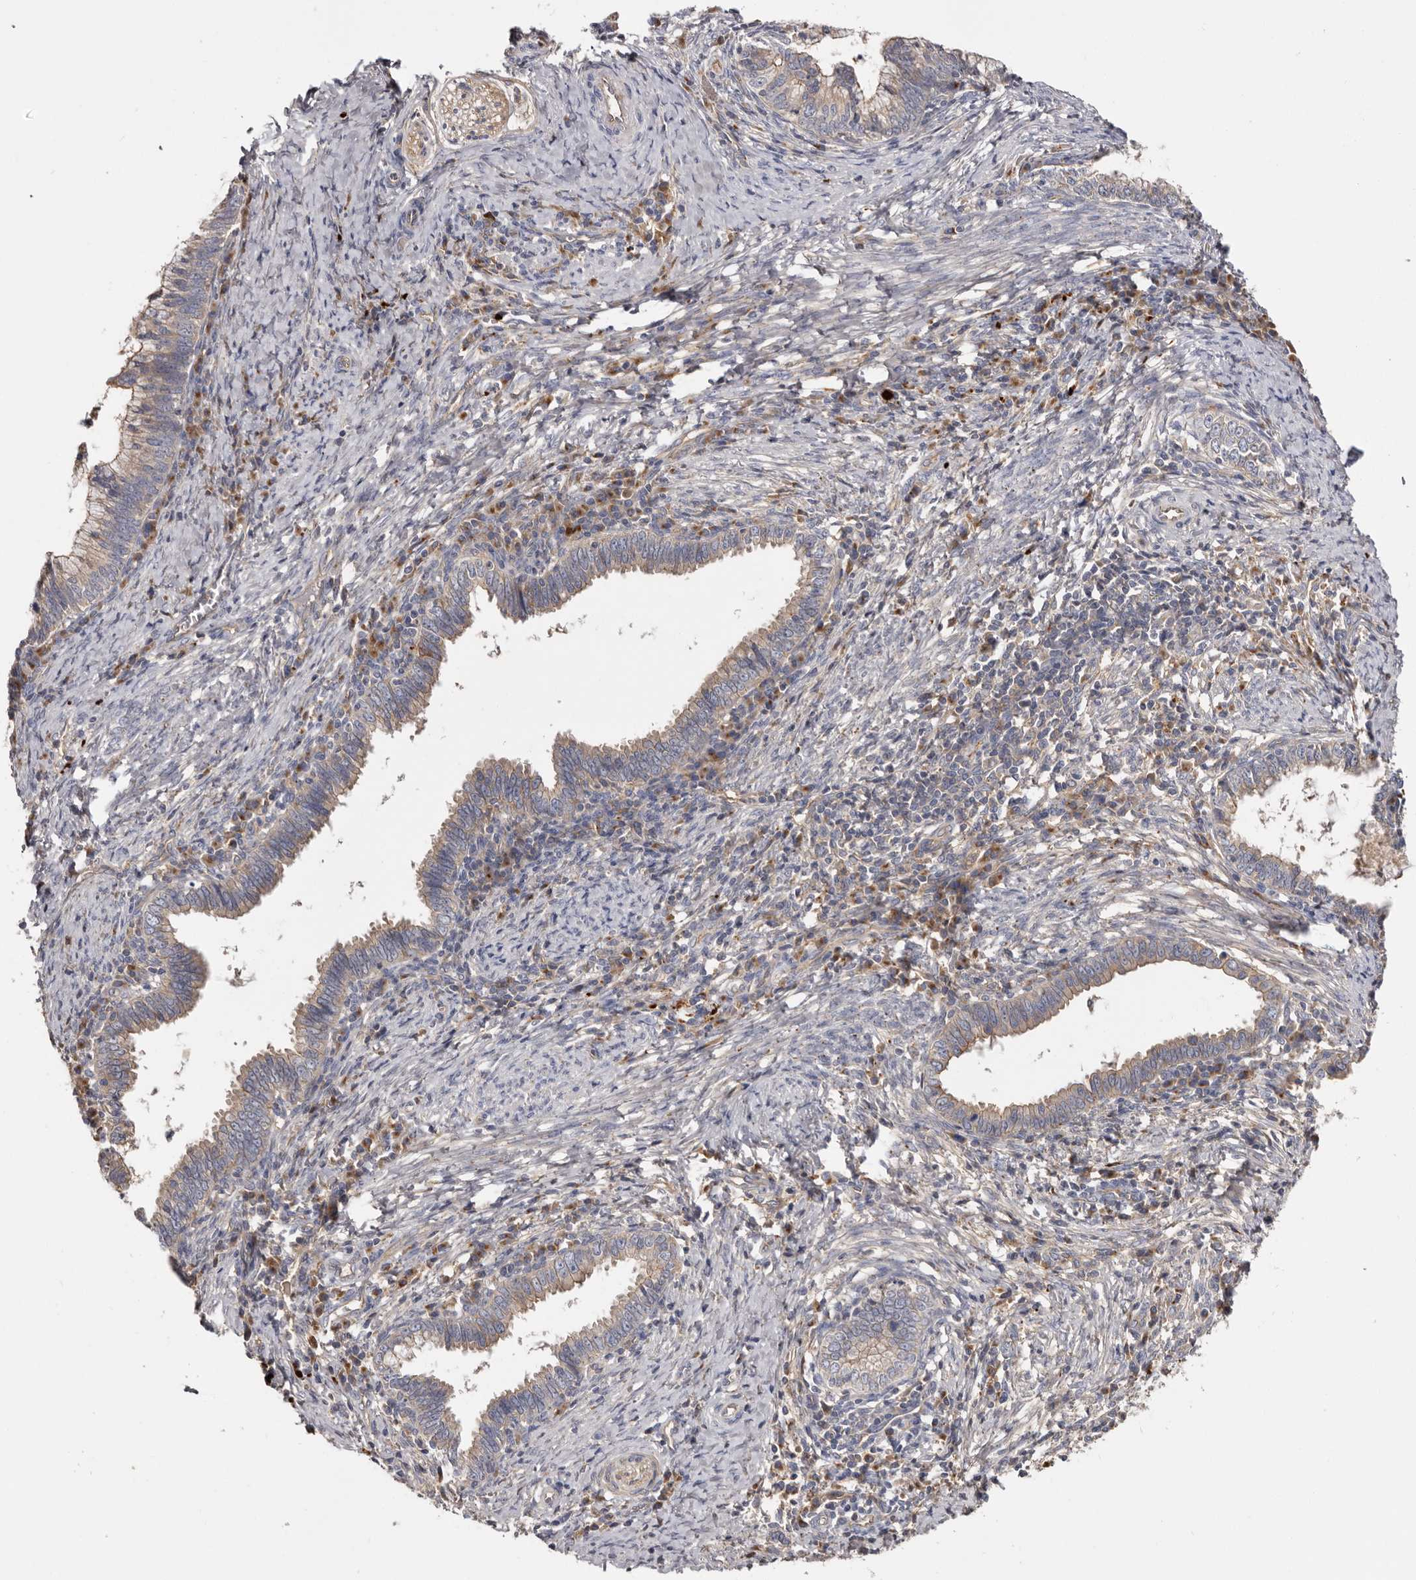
{"staining": {"intensity": "weak", "quantity": "25%-75%", "location": "cytoplasmic/membranous"}, "tissue": "cervical cancer", "cell_type": "Tumor cells", "image_type": "cancer", "snomed": [{"axis": "morphology", "description": "Adenocarcinoma, NOS"}, {"axis": "topography", "description": "Cervix"}], "caption": "This micrograph exhibits immunohistochemistry (IHC) staining of human cervical adenocarcinoma, with low weak cytoplasmic/membranous expression in approximately 25%-75% of tumor cells.", "gene": "INKA2", "patient": {"sex": "female", "age": 36}}